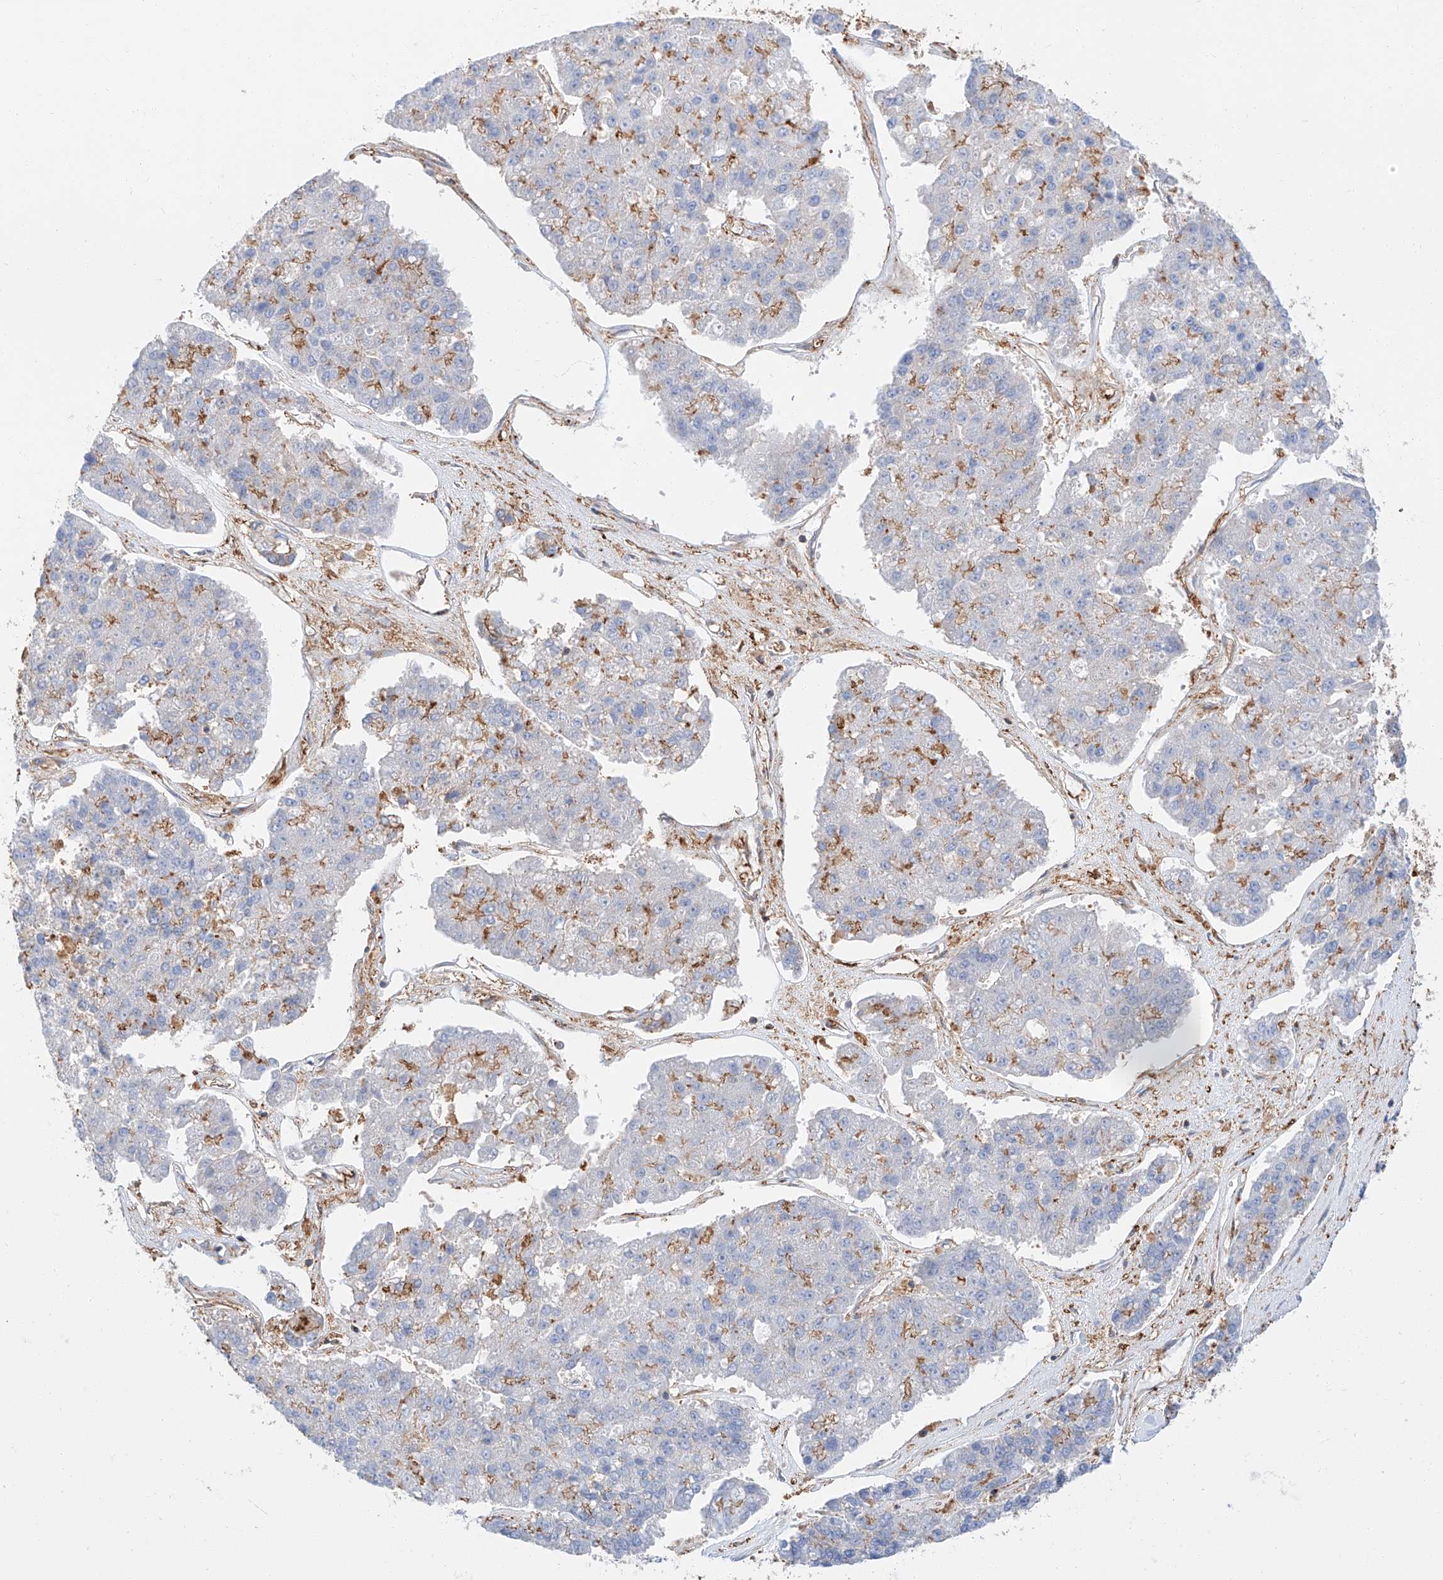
{"staining": {"intensity": "moderate", "quantity": "<25%", "location": "cytoplasmic/membranous"}, "tissue": "pancreatic cancer", "cell_type": "Tumor cells", "image_type": "cancer", "snomed": [{"axis": "morphology", "description": "Adenocarcinoma, NOS"}, {"axis": "topography", "description": "Pancreas"}], "caption": "High-power microscopy captured an IHC micrograph of adenocarcinoma (pancreatic), revealing moderate cytoplasmic/membranous positivity in about <25% of tumor cells.", "gene": "HAUS4", "patient": {"sex": "male", "age": 50}}